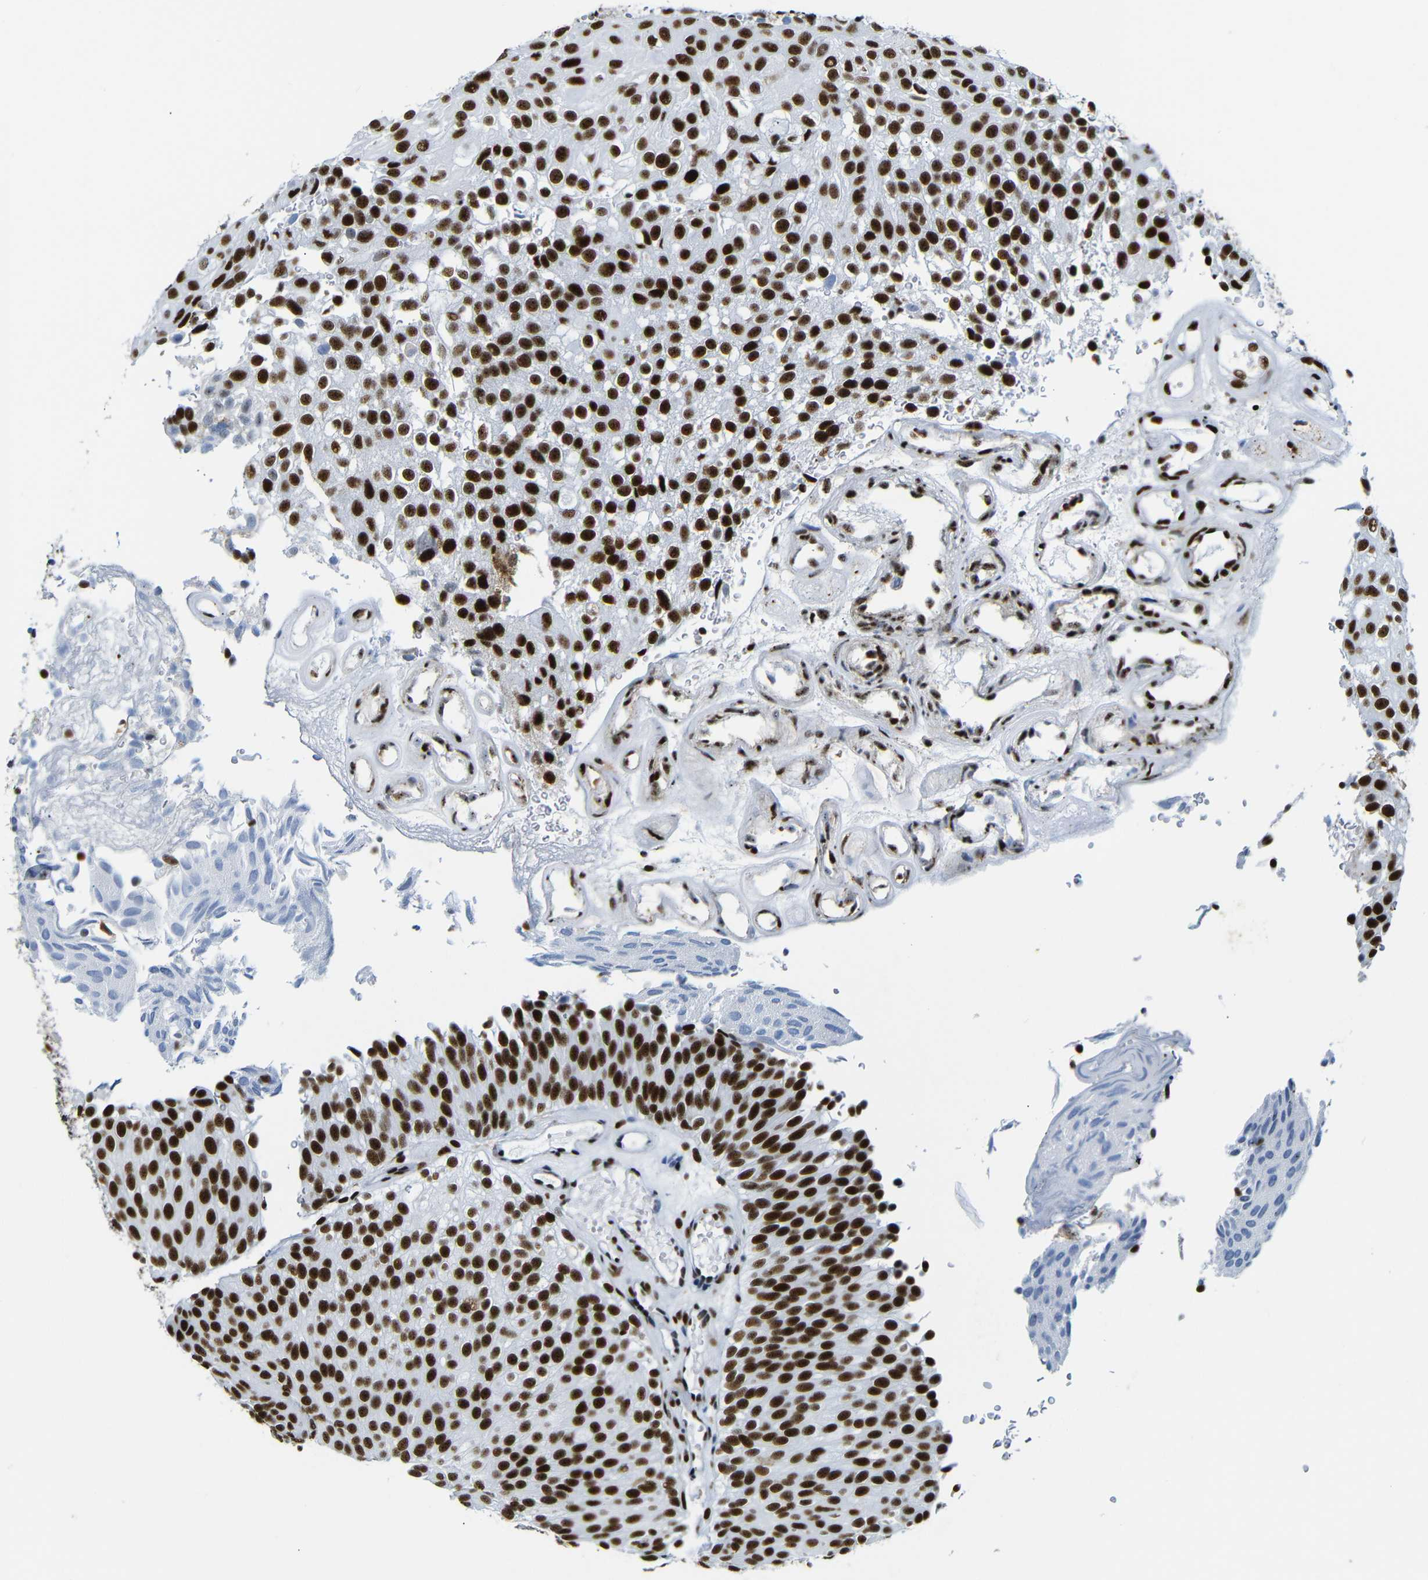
{"staining": {"intensity": "strong", "quantity": ">75%", "location": "nuclear"}, "tissue": "urothelial cancer", "cell_type": "Tumor cells", "image_type": "cancer", "snomed": [{"axis": "morphology", "description": "Urothelial carcinoma, Low grade"}, {"axis": "topography", "description": "Urinary bladder"}], "caption": "Protein staining displays strong nuclear staining in about >75% of tumor cells in urothelial cancer.", "gene": "SRSF1", "patient": {"sex": "male", "age": 78}}